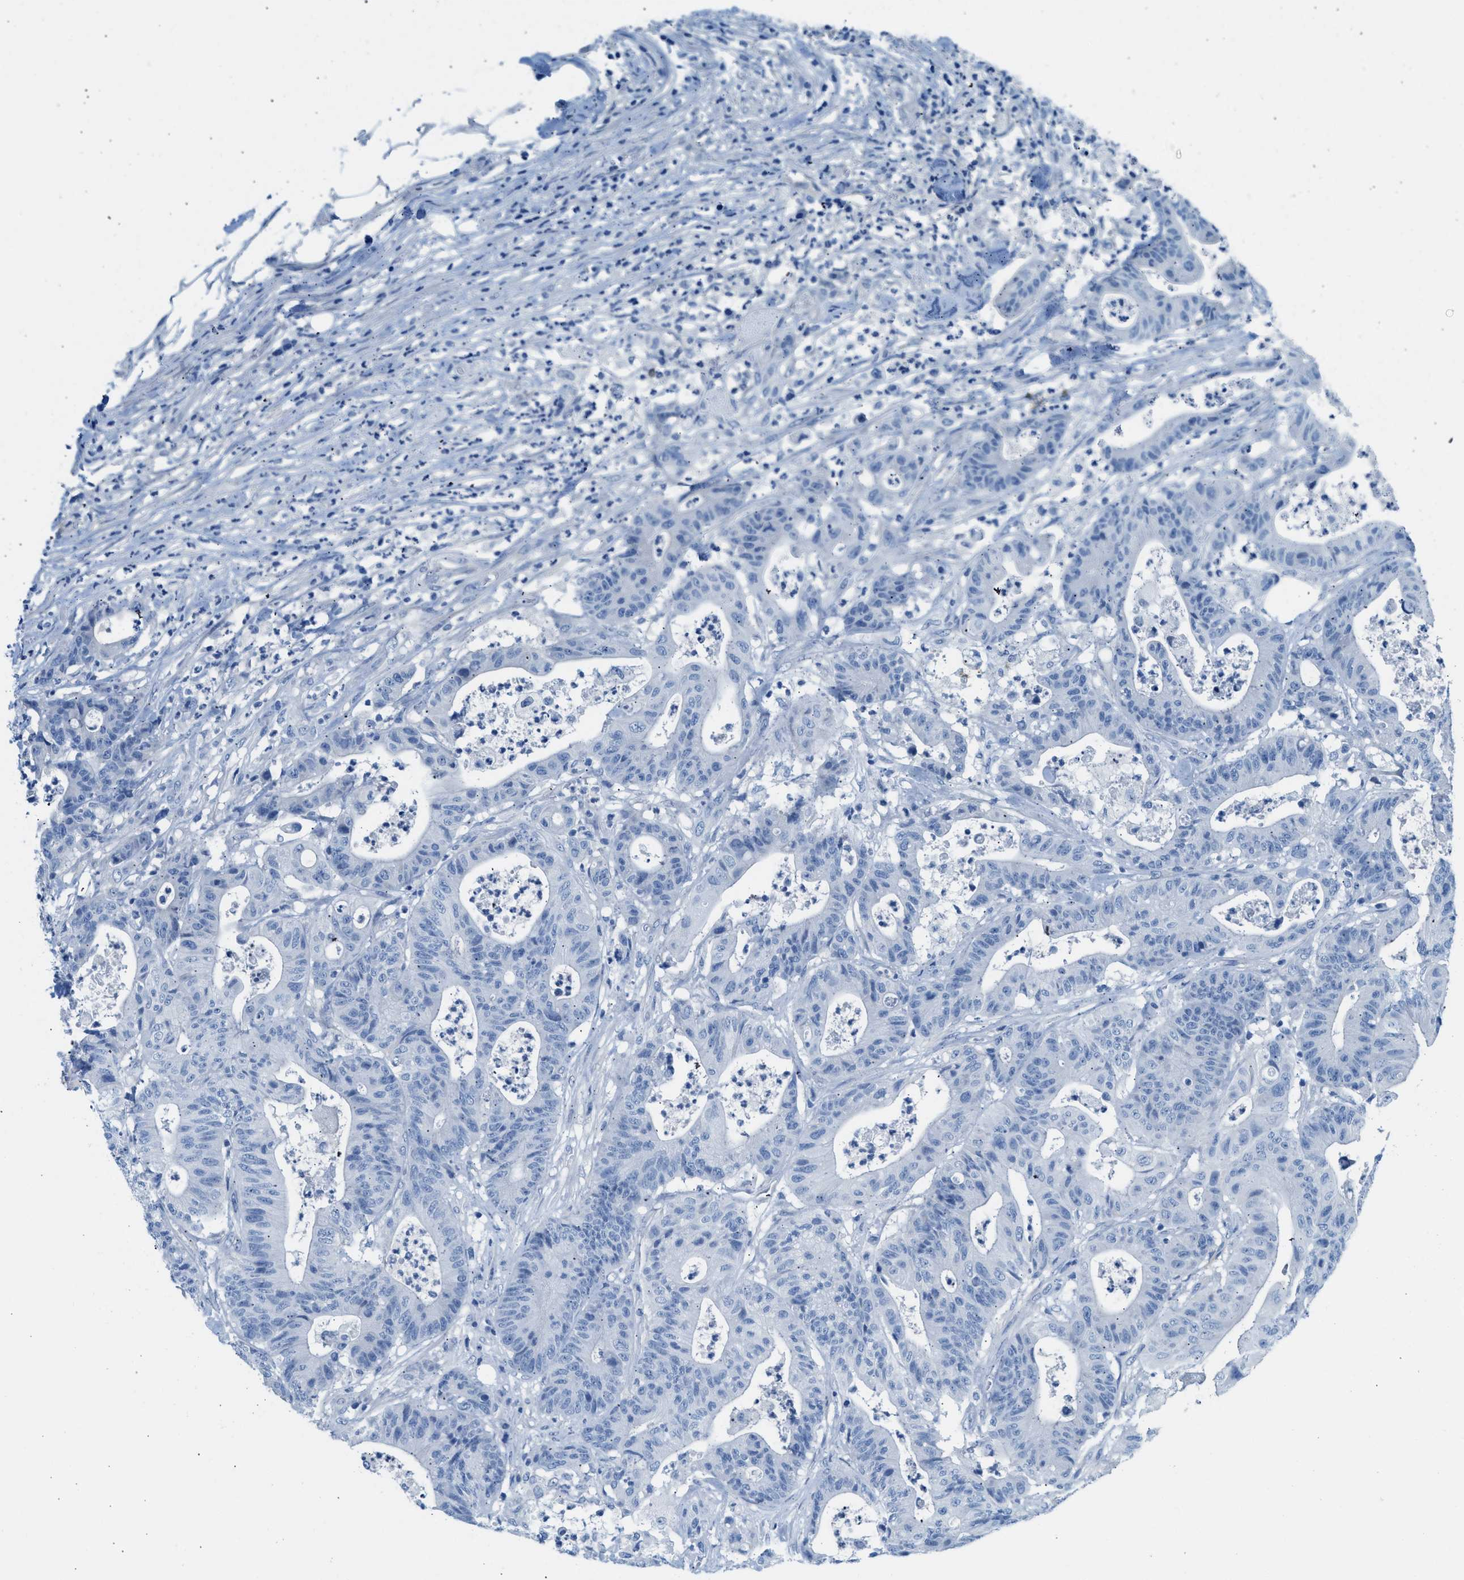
{"staining": {"intensity": "negative", "quantity": "none", "location": "none"}, "tissue": "colorectal cancer", "cell_type": "Tumor cells", "image_type": "cancer", "snomed": [{"axis": "morphology", "description": "Adenocarcinoma, NOS"}, {"axis": "topography", "description": "Colon"}], "caption": "Protein analysis of adenocarcinoma (colorectal) demonstrates no significant positivity in tumor cells. (Brightfield microscopy of DAB (3,3'-diaminobenzidine) IHC at high magnification).", "gene": "SPAM1", "patient": {"sex": "female", "age": 84}}